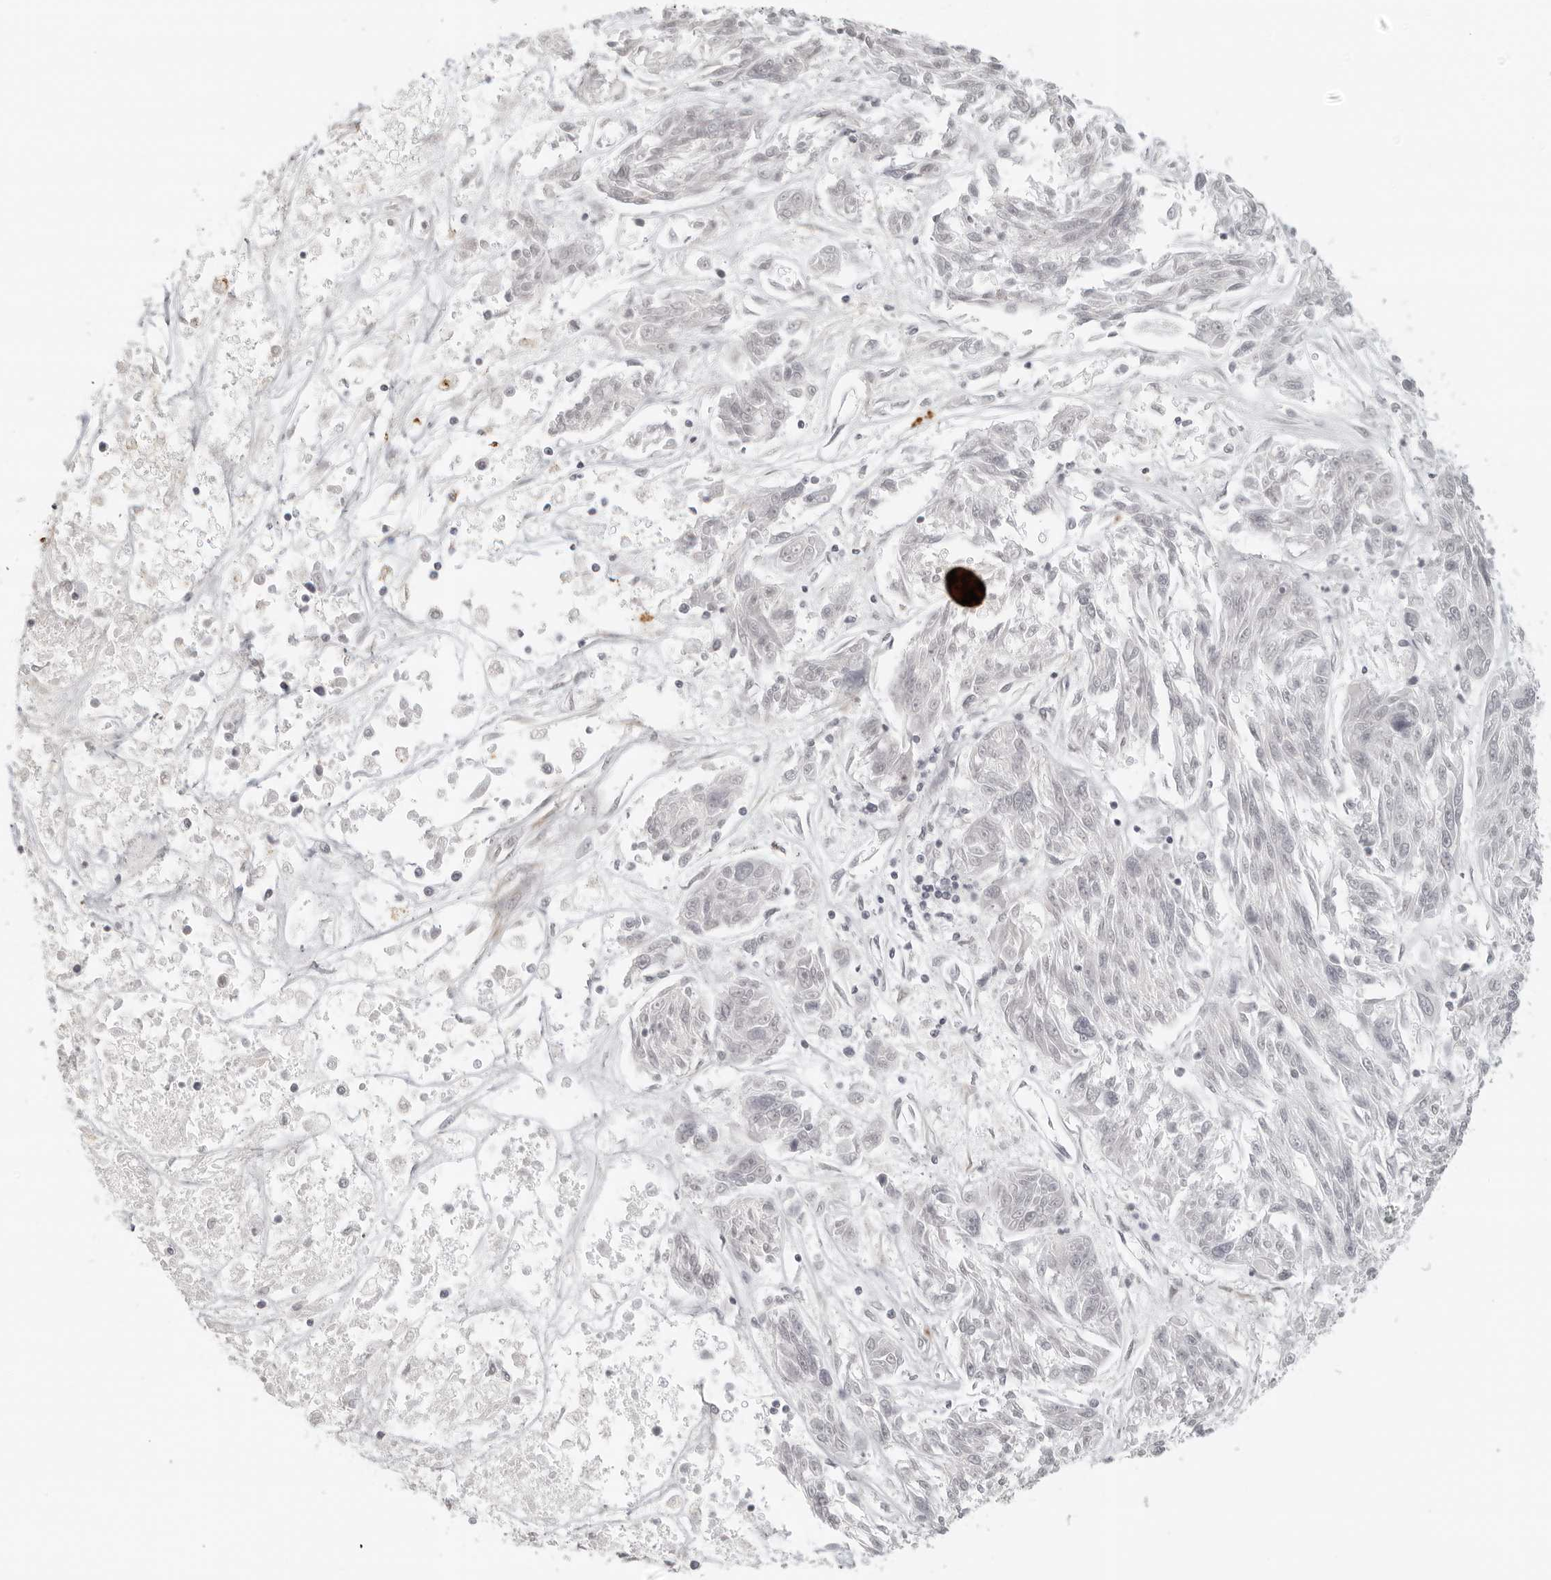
{"staining": {"intensity": "negative", "quantity": "none", "location": "none"}, "tissue": "melanoma", "cell_type": "Tumor cells", "image_type": "cancer", "snomed": [{"axis": "morphology", "description": "Malignant melanoma, NOS"}, {"axis": "topography", "description": "Skin"}], "caption": "High magnification brightfield microscopy of melanoma stained with DAB (brown) and counterstained with hematoxylin (blue): tumor cells show no significant staining. The staining was performed using DAB (3,3'-diaminobenzidine) to visualize the protein expression in brown, while the nuclei were stained in blue with hematoxylin (Magnification: 20x).", "gene": "ZNF678", "patient": {"sex": "male", "age": 53}}